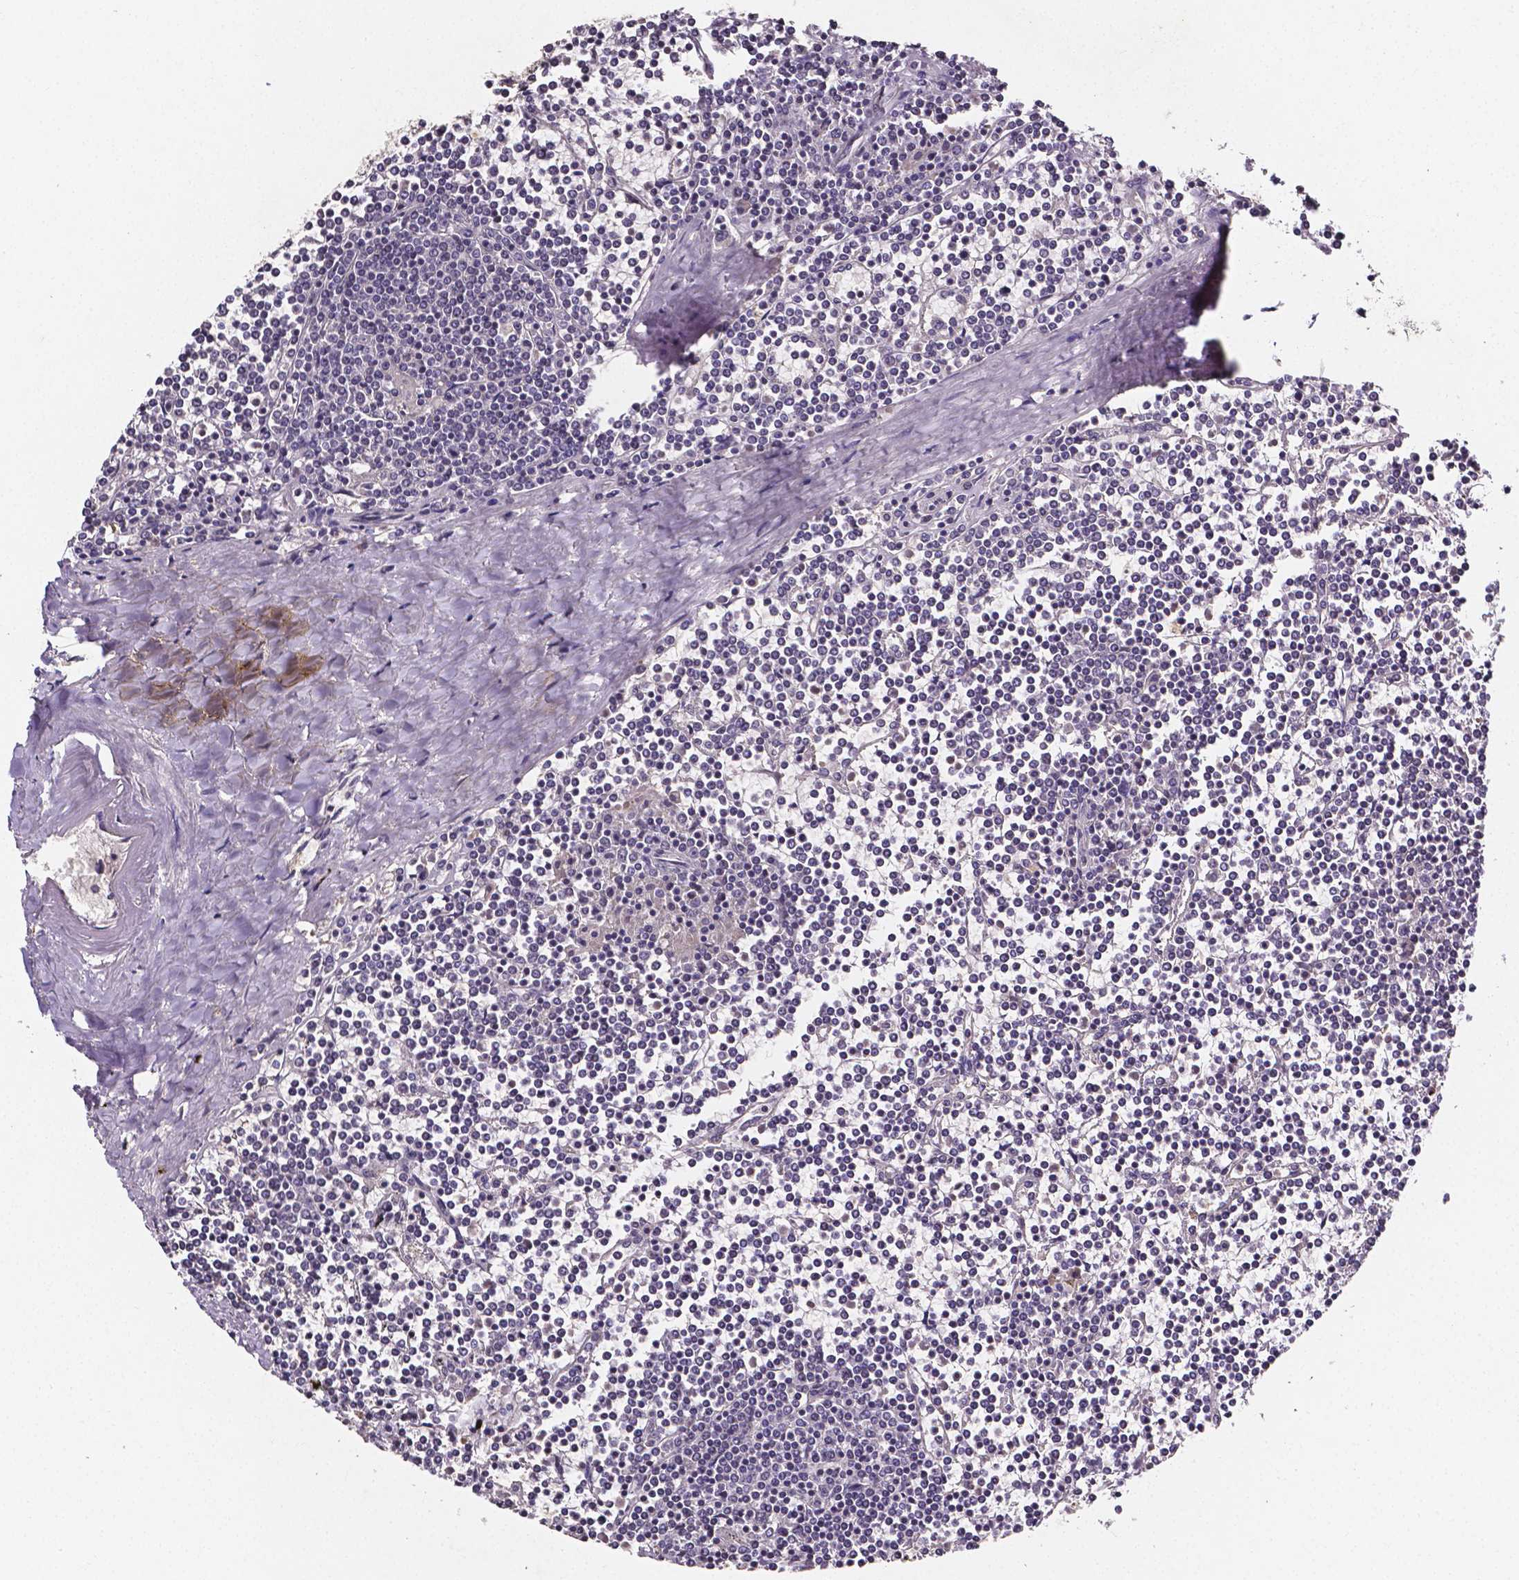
{"staining": {"intensity": "negative", "quantity": "none", "location": "none"}, "tissue": "lymphoma", "cell_type": "Tumor cells", "image_type": "cancer", "snomed": [{"axis": "morphology", "description": "Malignant lymphoma, non-Hodgkin's type, Low grade"}, {"axis": "topography", "description": "Spleen"}], "caption": "Tumor cells are negative for protein expression in human lymphoma.", "gene": "NRGN", "patient": {"sex": "female", "age": 19}}